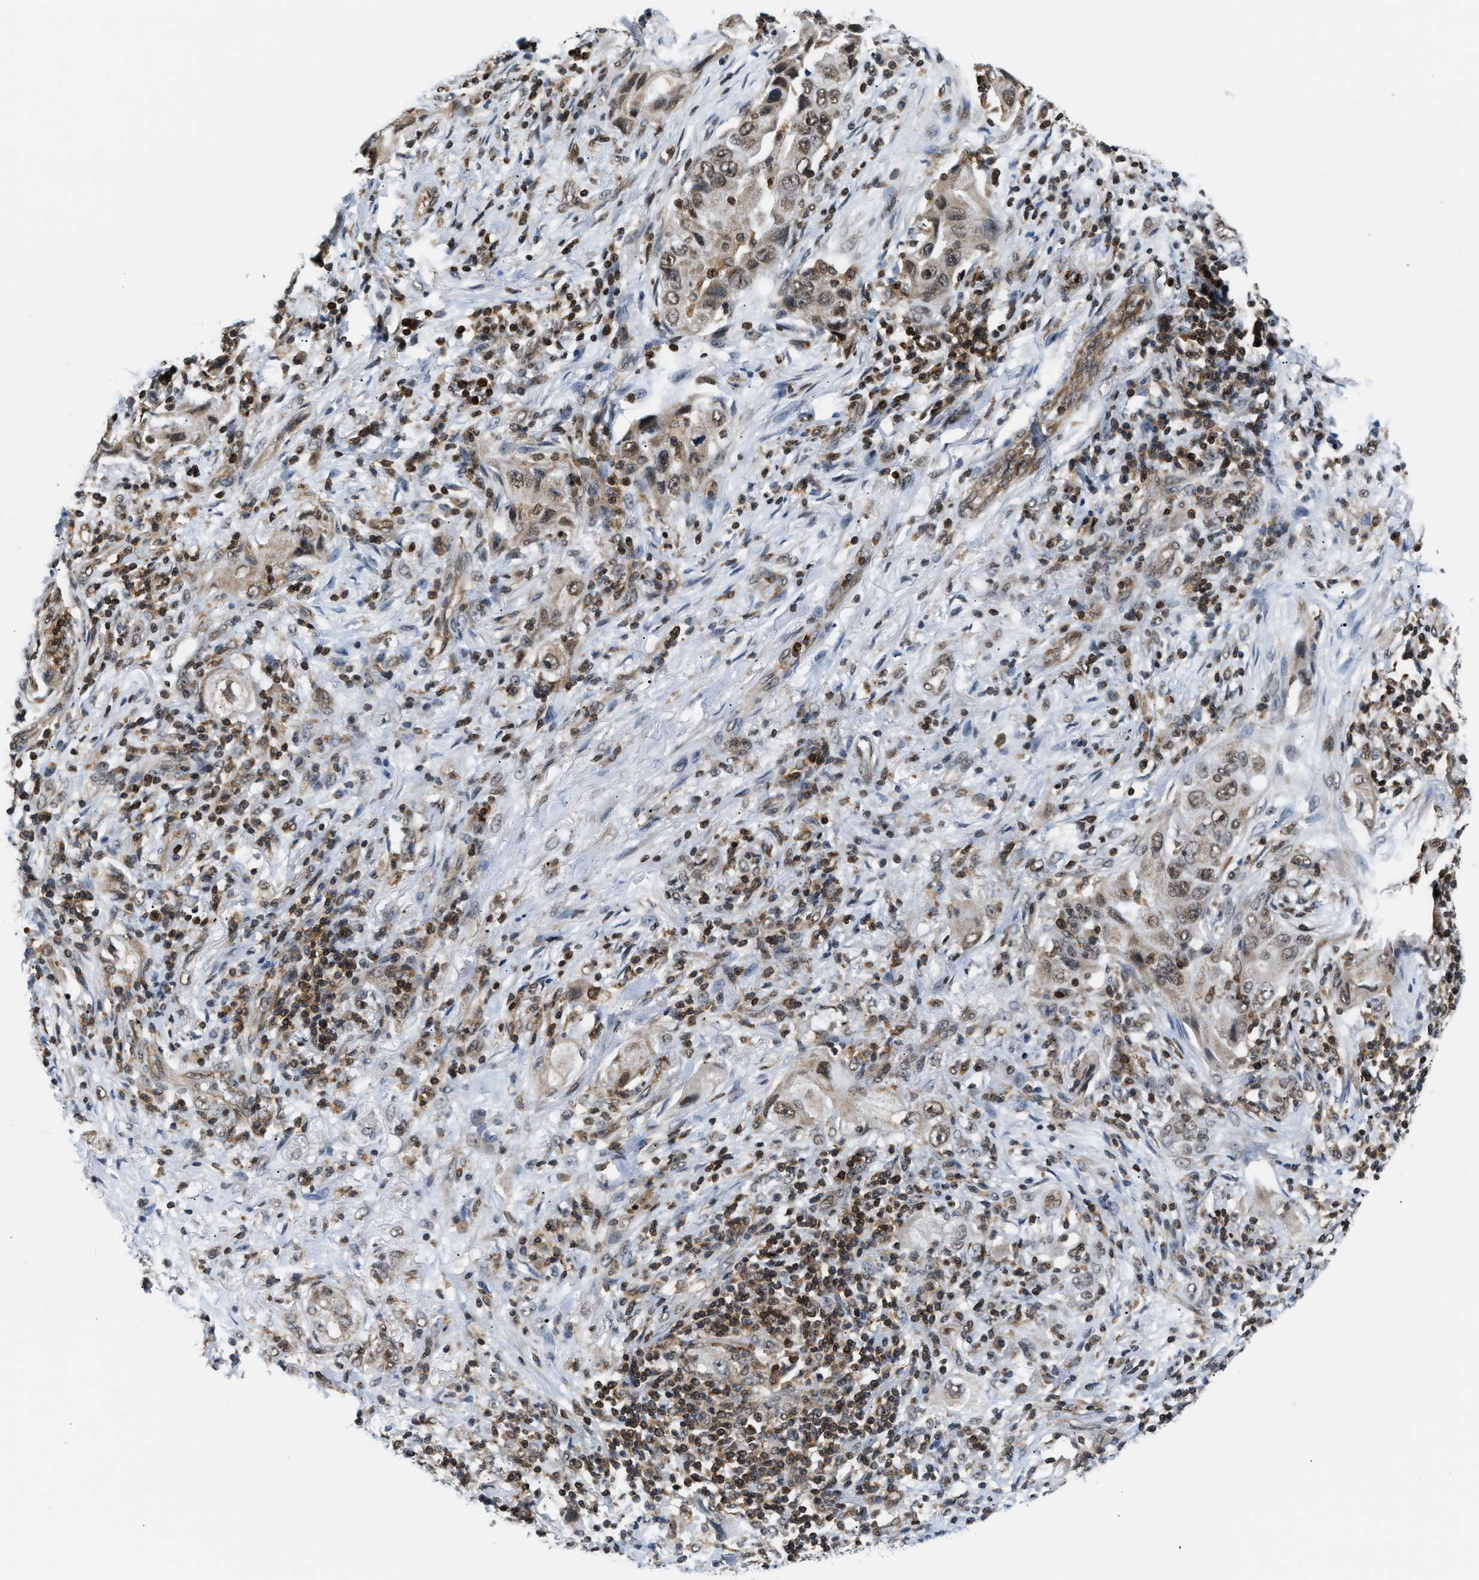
{"staining": {"intensity": "weak", "quantity": "25%-75%", "location": "nuclear"}, "tissue": "lung cancer", "cell_type": "Tumor cells", "image_type": "cancer", "snomed": [{"axis": "morphology", "description": "Adenocarcinoma, NOS"}, {"axis": "topography", "description": "Lung"}], "caption": "Brown immunohistochemical staining in human lung cancer demonstrates weak nuclear expression in approximately 25%-75% of tumor cells. The staining is performed using DAB (3,3'-diaminobenzidine) brown chromogen to label protein expression. The nuclei are counter-stained blue using hematoxylin.", "gene": "STK10", "patient": {"sex": "female", "age": 65}}